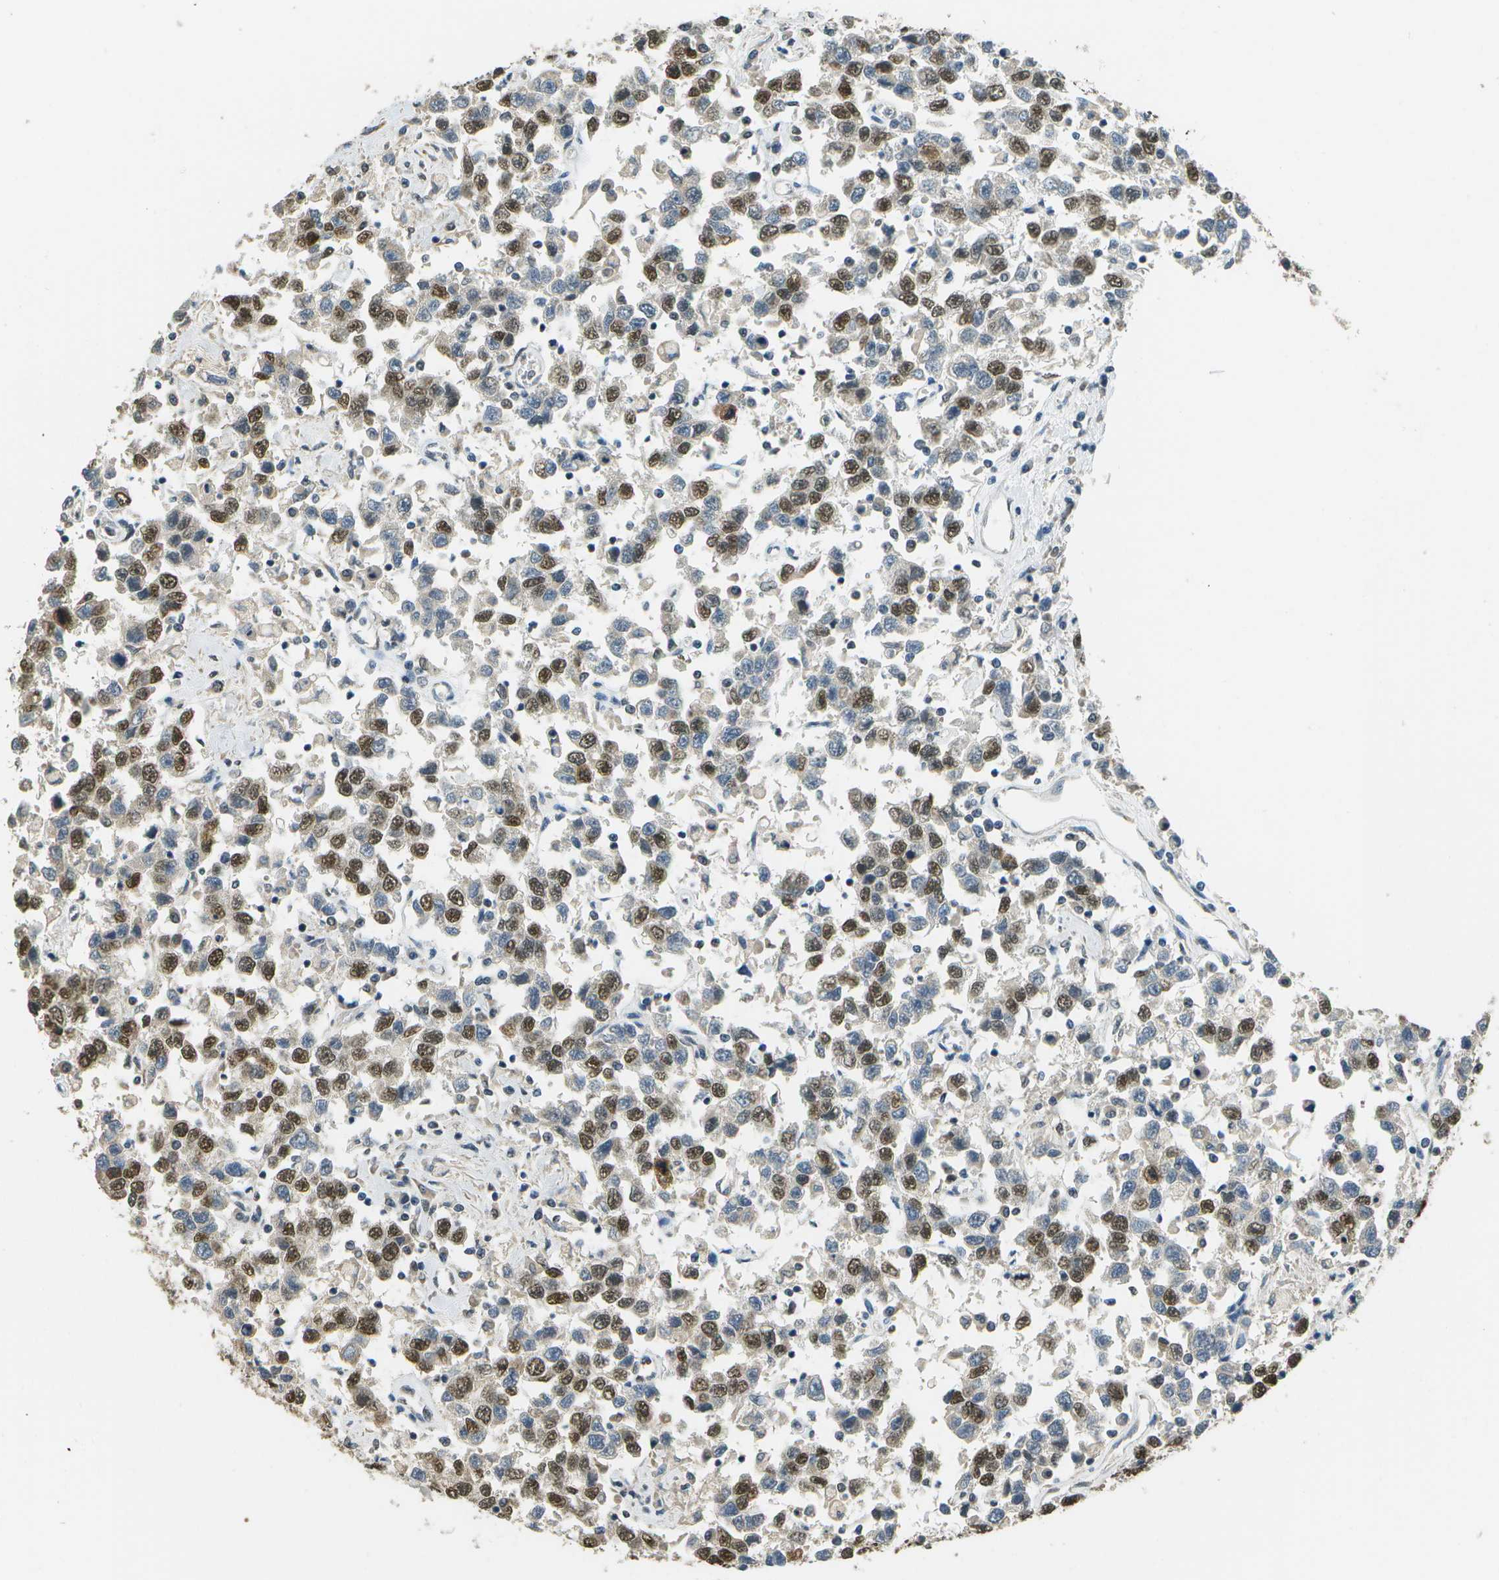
{"staining": {"intensity": "moderate", "quantity": "25%-75%", "location": "nuclear"}, "tissue": "testis cancer", "cell_type": "Tumor cells", "image_type": "cancer", "snomed": [{"axis": "morphology", "description": "Seminoma, NOS"}, {"axis": "topography", "description": "Testis"}], "caption": "Tumor cells display medium levels of moderate nuclear positivity in about 25%-75% of cells in seminoma (testis). (IHC, brightfield microscopy, high magnification).", "gene": "ABL2", "patient": {"sex": "male", "age": 41}}